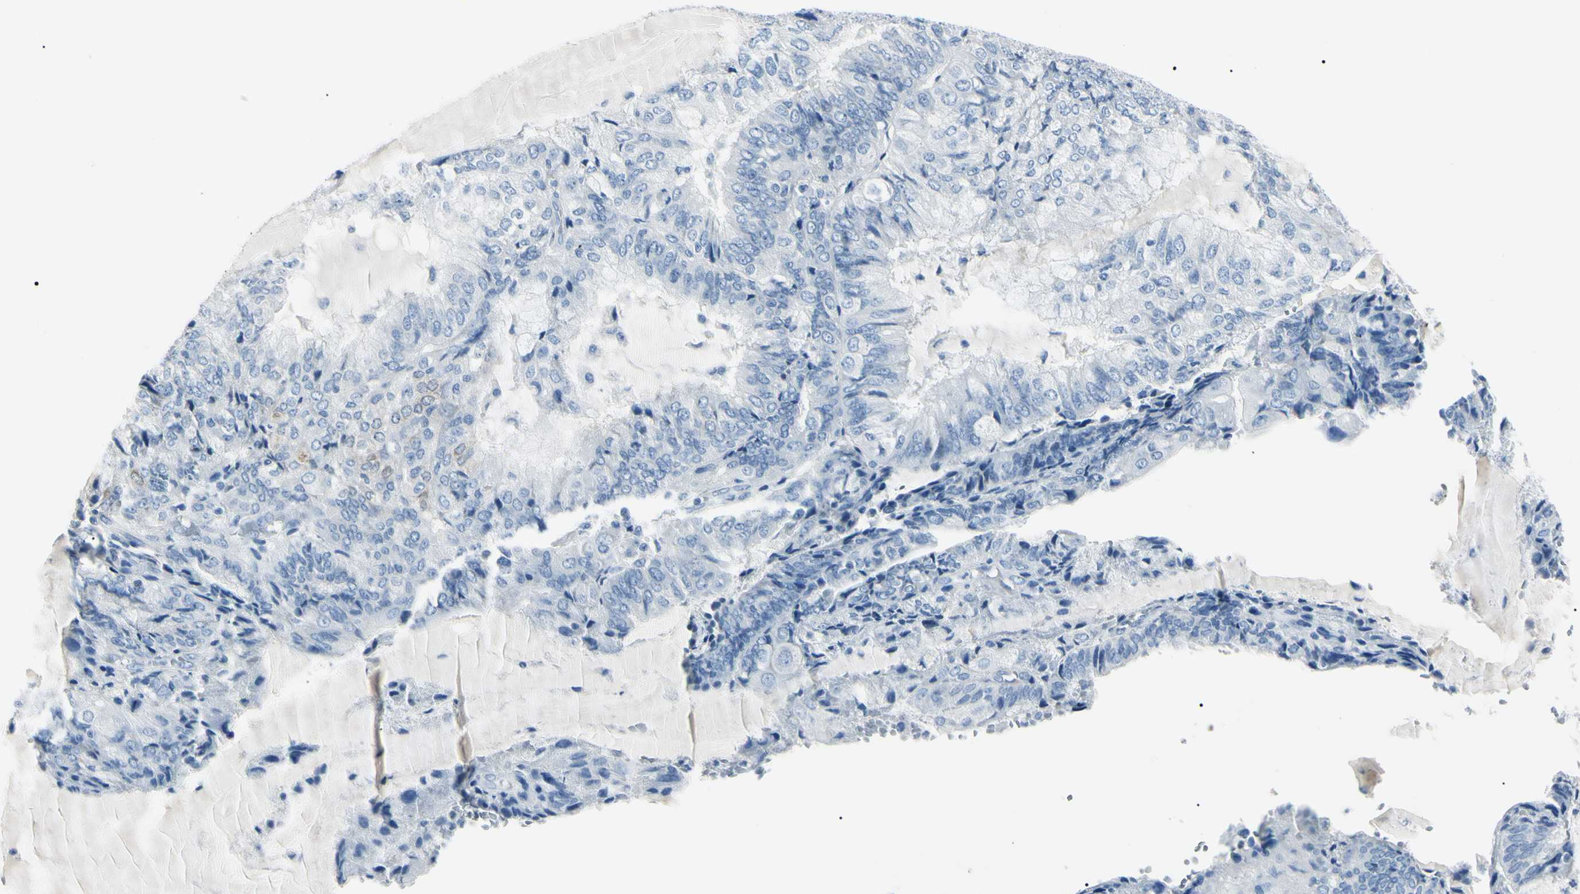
{"staining": {"intensity": "negative", "quantity": "none", "location": "none"}, "tissue": "endometrial cancer", "cell_type": "Tumor cells", "image_type": "cancer", "snomed": [{"axis": "morphology", "description": "Adenocarcinoma, NOS"}, {"axis": "topography", "description": "Endometrium"}], "caption": "This is a image of immunohistochemistry staining of endometrial adenocarcinoma, which shows no staining in tumor cells.", "gene": "CA2", "patient": {"sex": "female", "age": 81}}